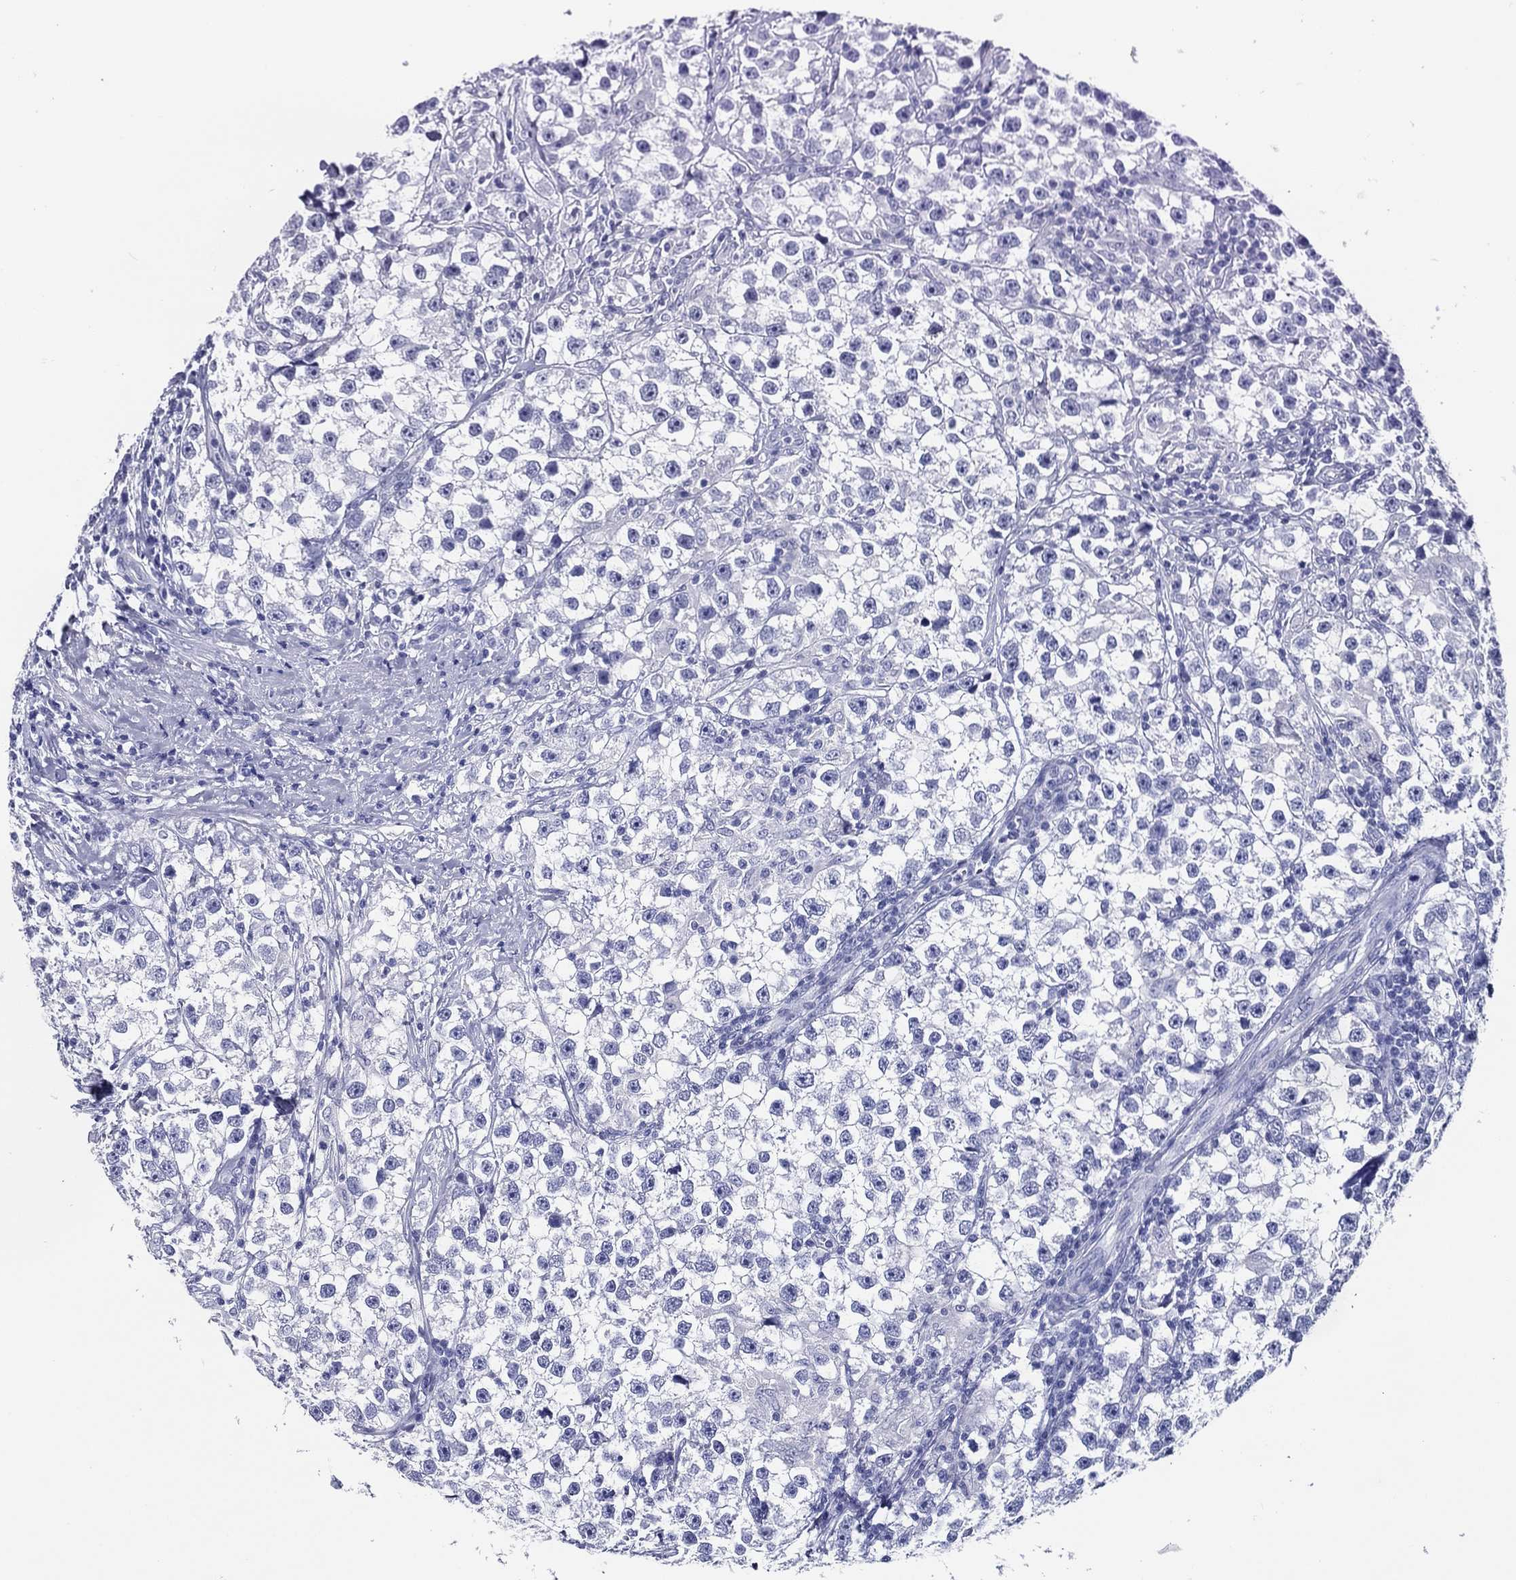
{"staining": {"intensity": "negative", "quantity": "none", "location": "none"}, "tissue": "testis cancer", "cell_type": "Tumor cells", "image_type": "cancer", "snomed": [{"axis": "morphology", "description": "Seminoma, NOS"}, {"axis": "topography", "description": "Testis"}], "caption": "Immunohistochemistry (IHC) of seminoma (testis) exhibits no positivity in tumor cells. (Brightfield microscopy of DAB immunohistochemistry at high magnification).", "gene": "ACE2", "patient": {"sex": "male", "age": 46}}